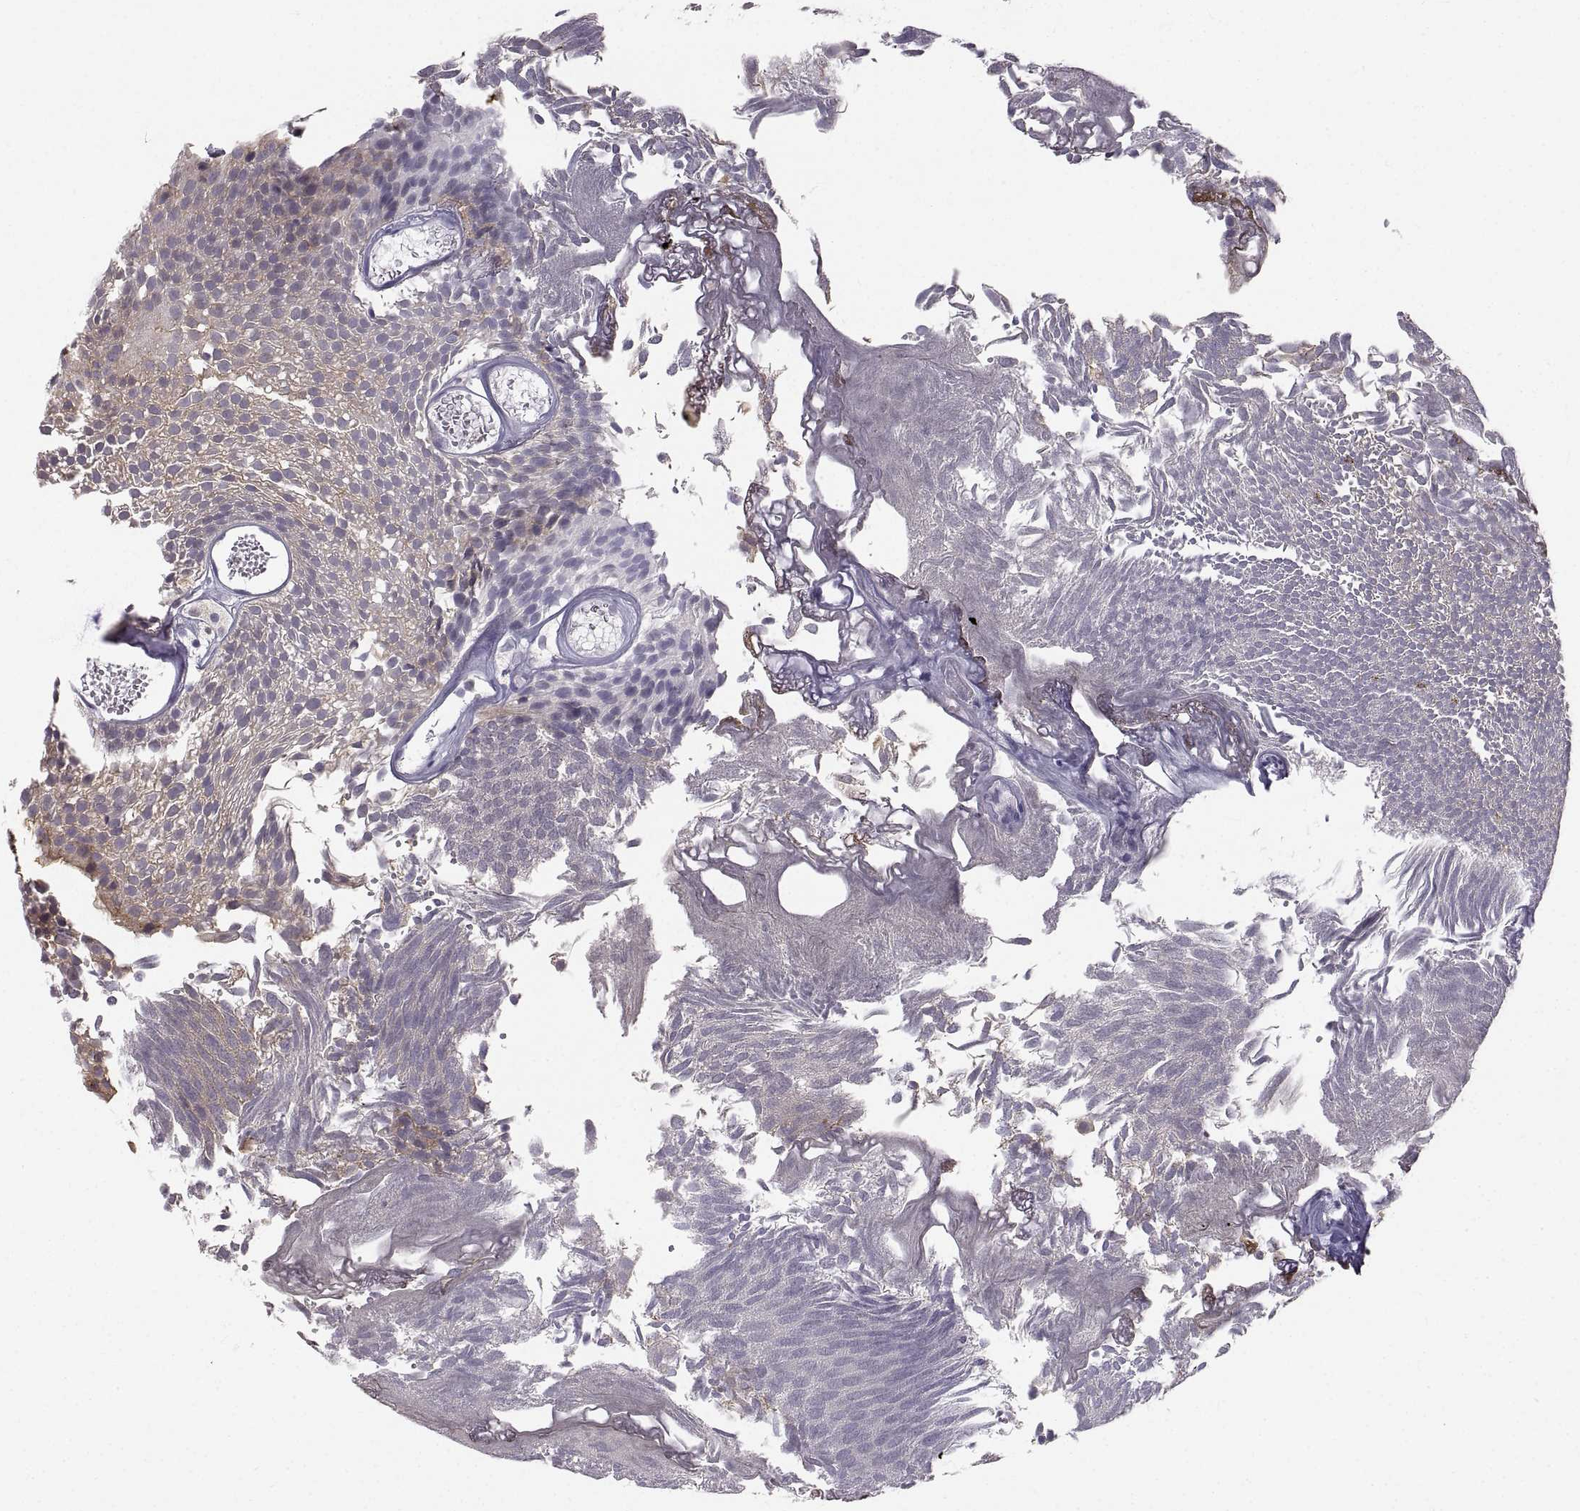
{"staining": {"intensity": "weak", "quantity": "25%-75%", "location": "cytoplasmic/membranous"}, "tissue": "urothelial cancer", "cell_type": "Tumor cells", "image_type": "cancer", "snomed": [{"axis": "morphology", "description": "Urothelial carcinoma, Low grade"}, {"axis": "topography", "description": "Urinary bladder"}], "caption": "Immunohistochemistry (IHC) photomicrograph of neoplastic tissue: human urothelial carcinoma (low-grade) stained using IHC displays low levels of weak protein expression localized specifically in the cytoplasmic/membranous of tumor cells, appearing as a cytoplasmic/membranous brown color.", "gene": "ZNF185", "patient": {"sex": "male", "age": 52}}